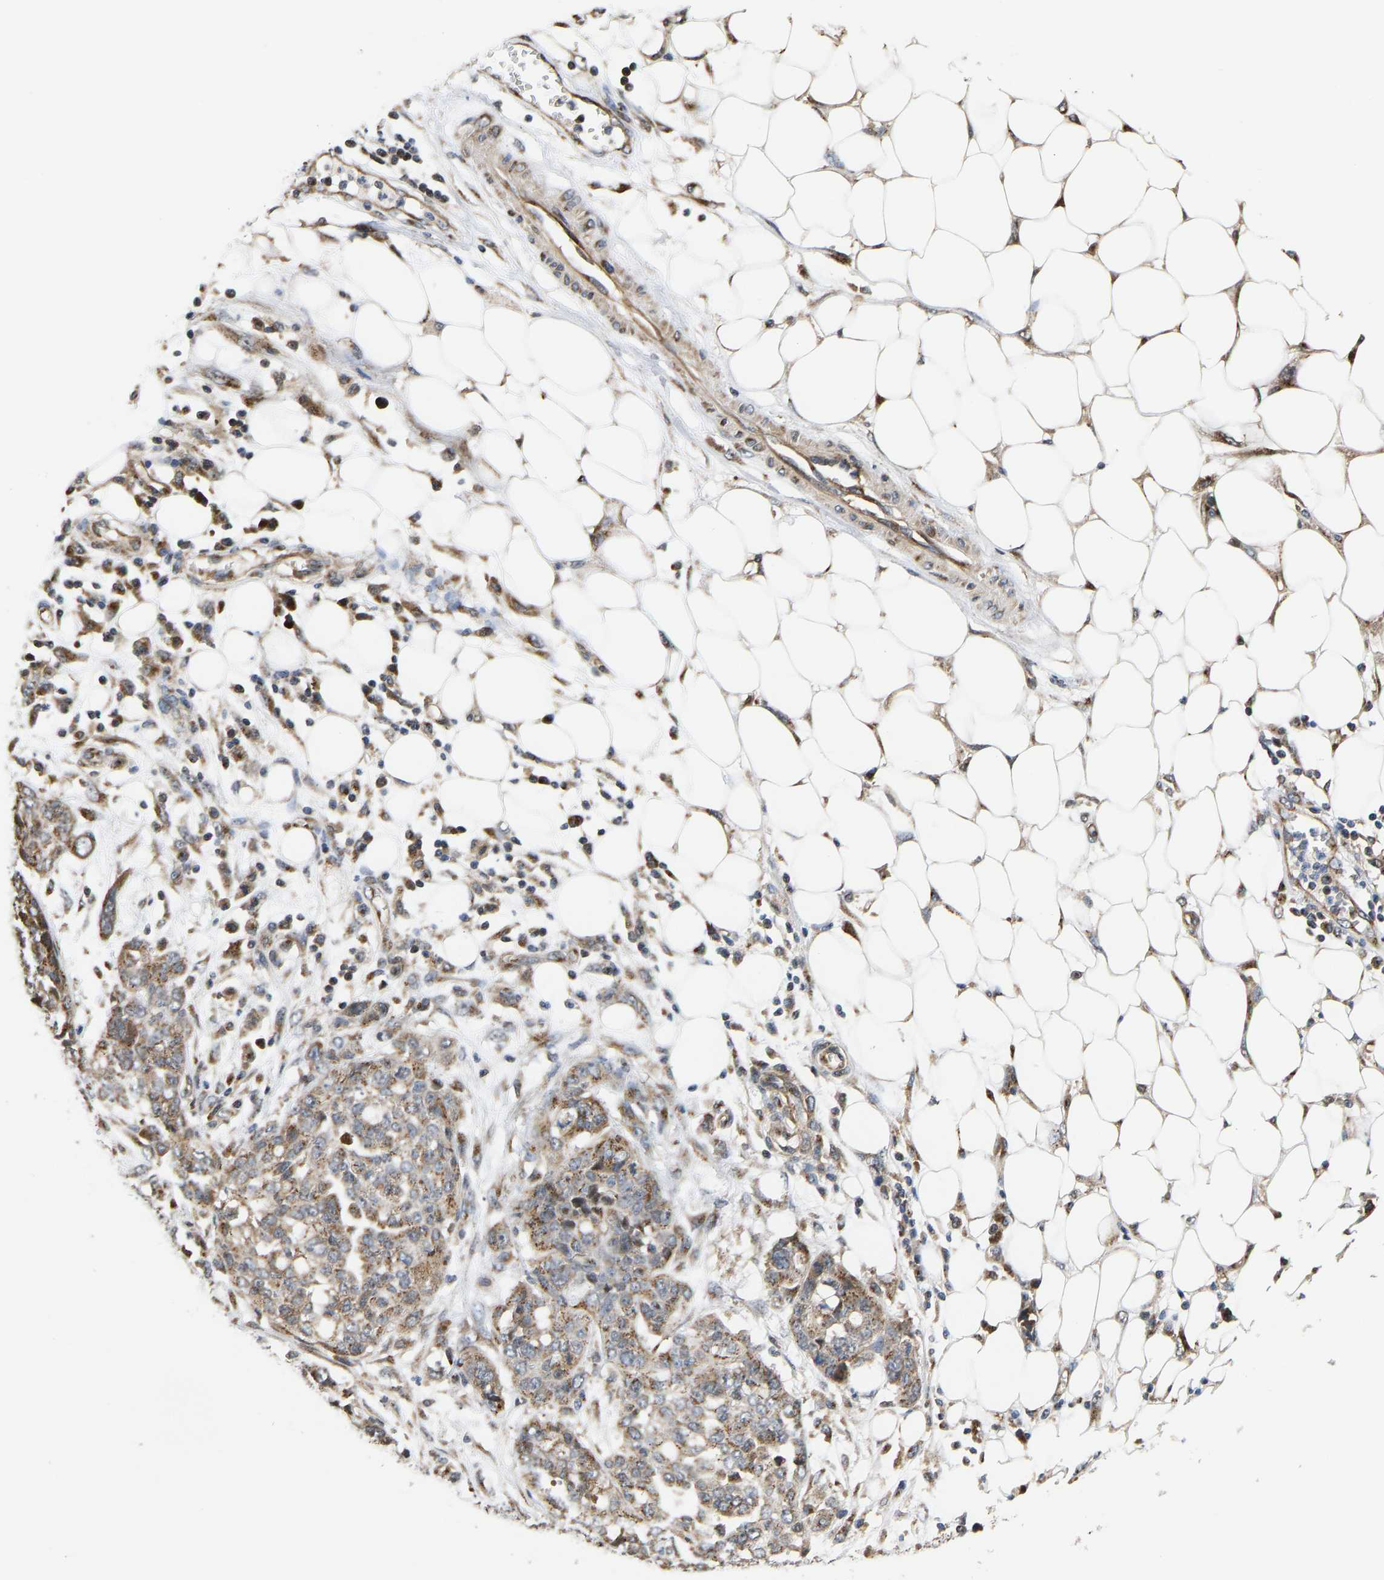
{"staining": {"intensity": "moderate", "quantity": ">75%", "location": "cytoplasmic/membranous"}, "tissue": "ovarian cancer", "cell_type": "Tumor cells", "image_type": "cancer", "snomed": [{"axis": "morphology", "description": "Cystadenocarcinoma, serous, NOS"}, {"axis": "topography", "description": "Soft tissue"}, {"axis": "topography", "description": "Ovary"}], "caption": "This is a photomicrograph of IHC staining of serous cystadenocarcinoma (ovarian), which shows moderate positivity in the cytoplasmic/membranous of tumor cells.", "gene": "YIPF4", "patient": {"sex": "female", "age": 57}}